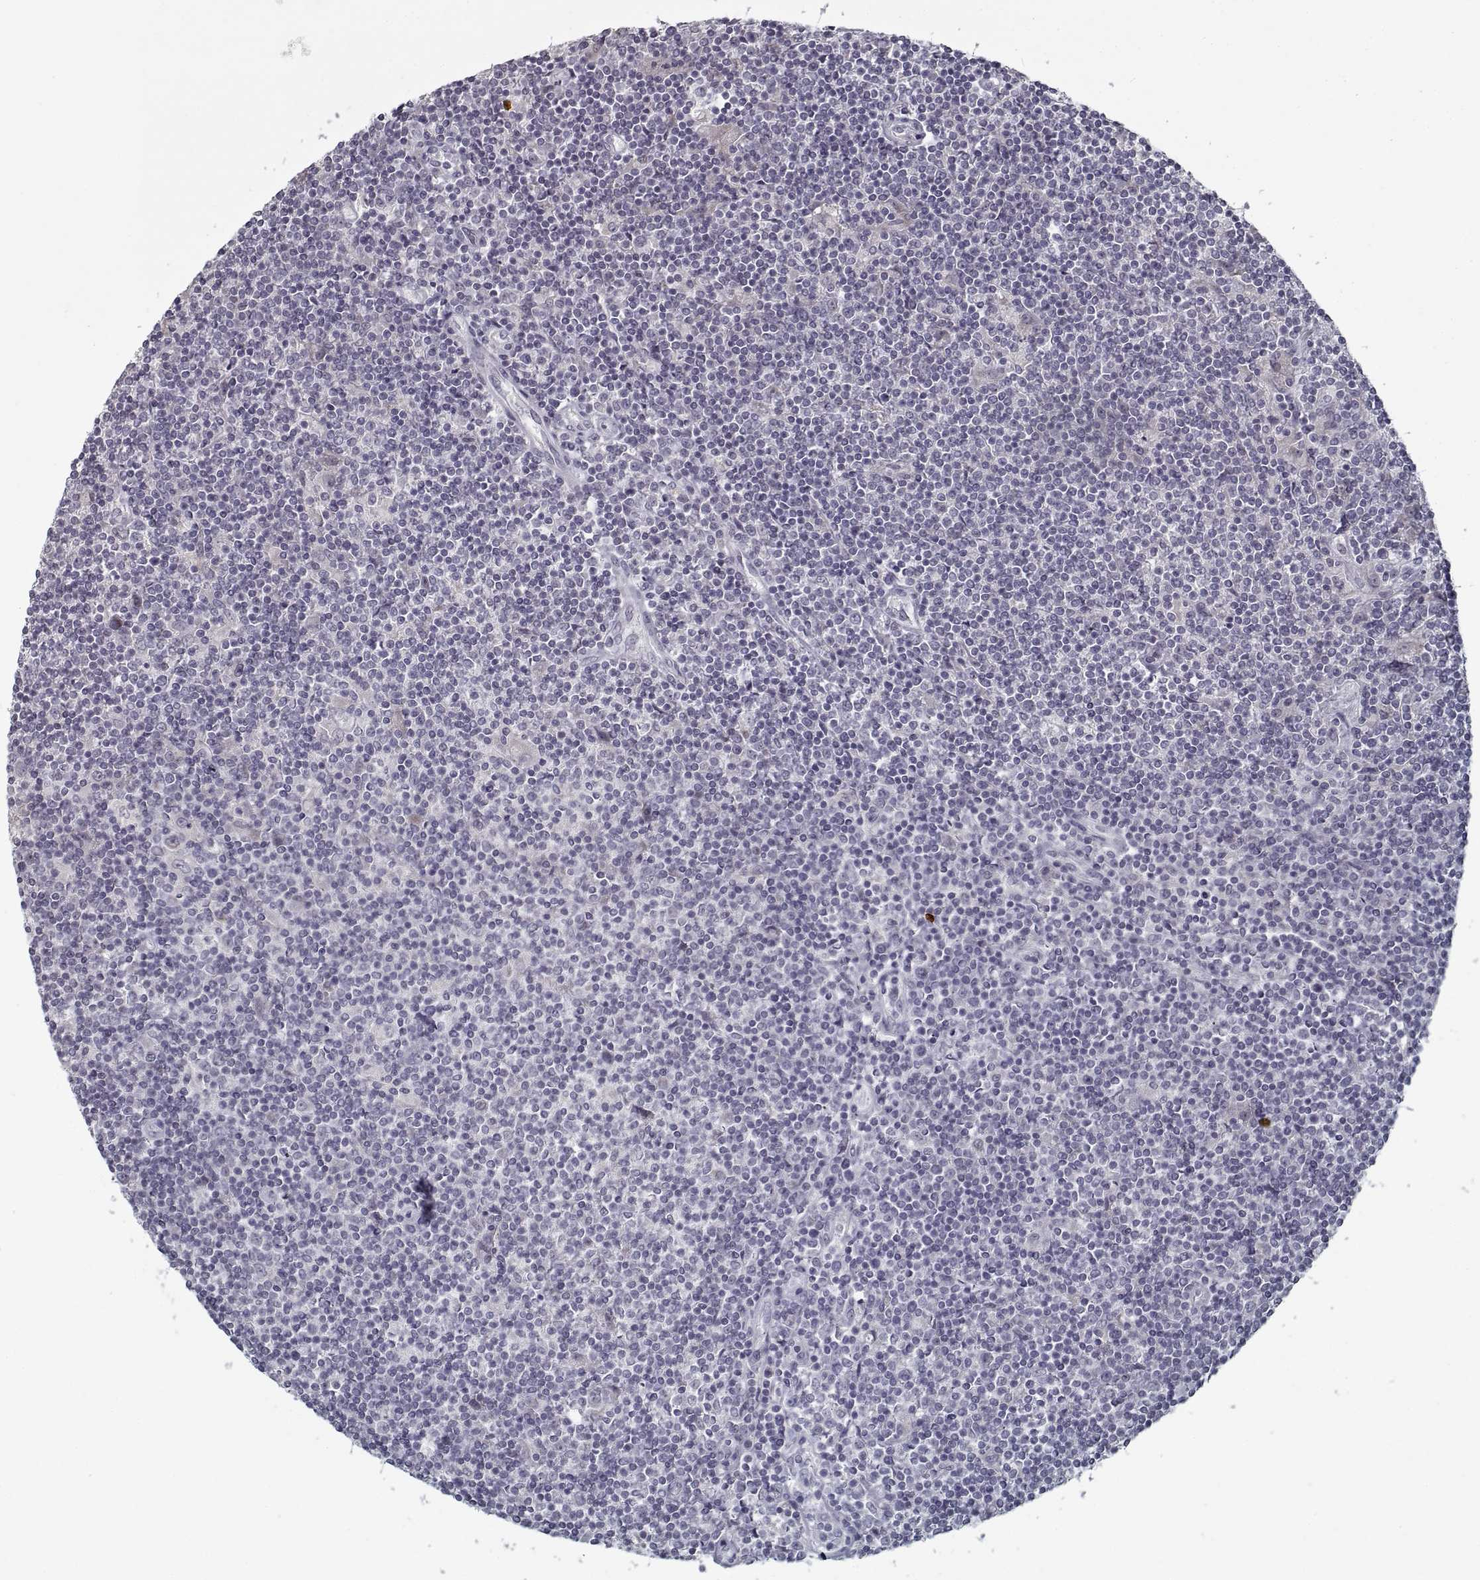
{"staining": {"intensity": "negative", "quantity": "none", "location": "none"}, "tissue": "lymphoma", "cell_type": "Tumor cells", "image_type": "cancer", "snomed": [{"axis": "morphology", "description": "Hodgkin's disease, NOS"}, {"axis": "topography", "description": "Lymph node"}], "caption": "The photomicrograph shows no significant expression in tumor cells of lymphoma.", "gene": "GAD2", "patient": {"sex": "male", "age": 40}}